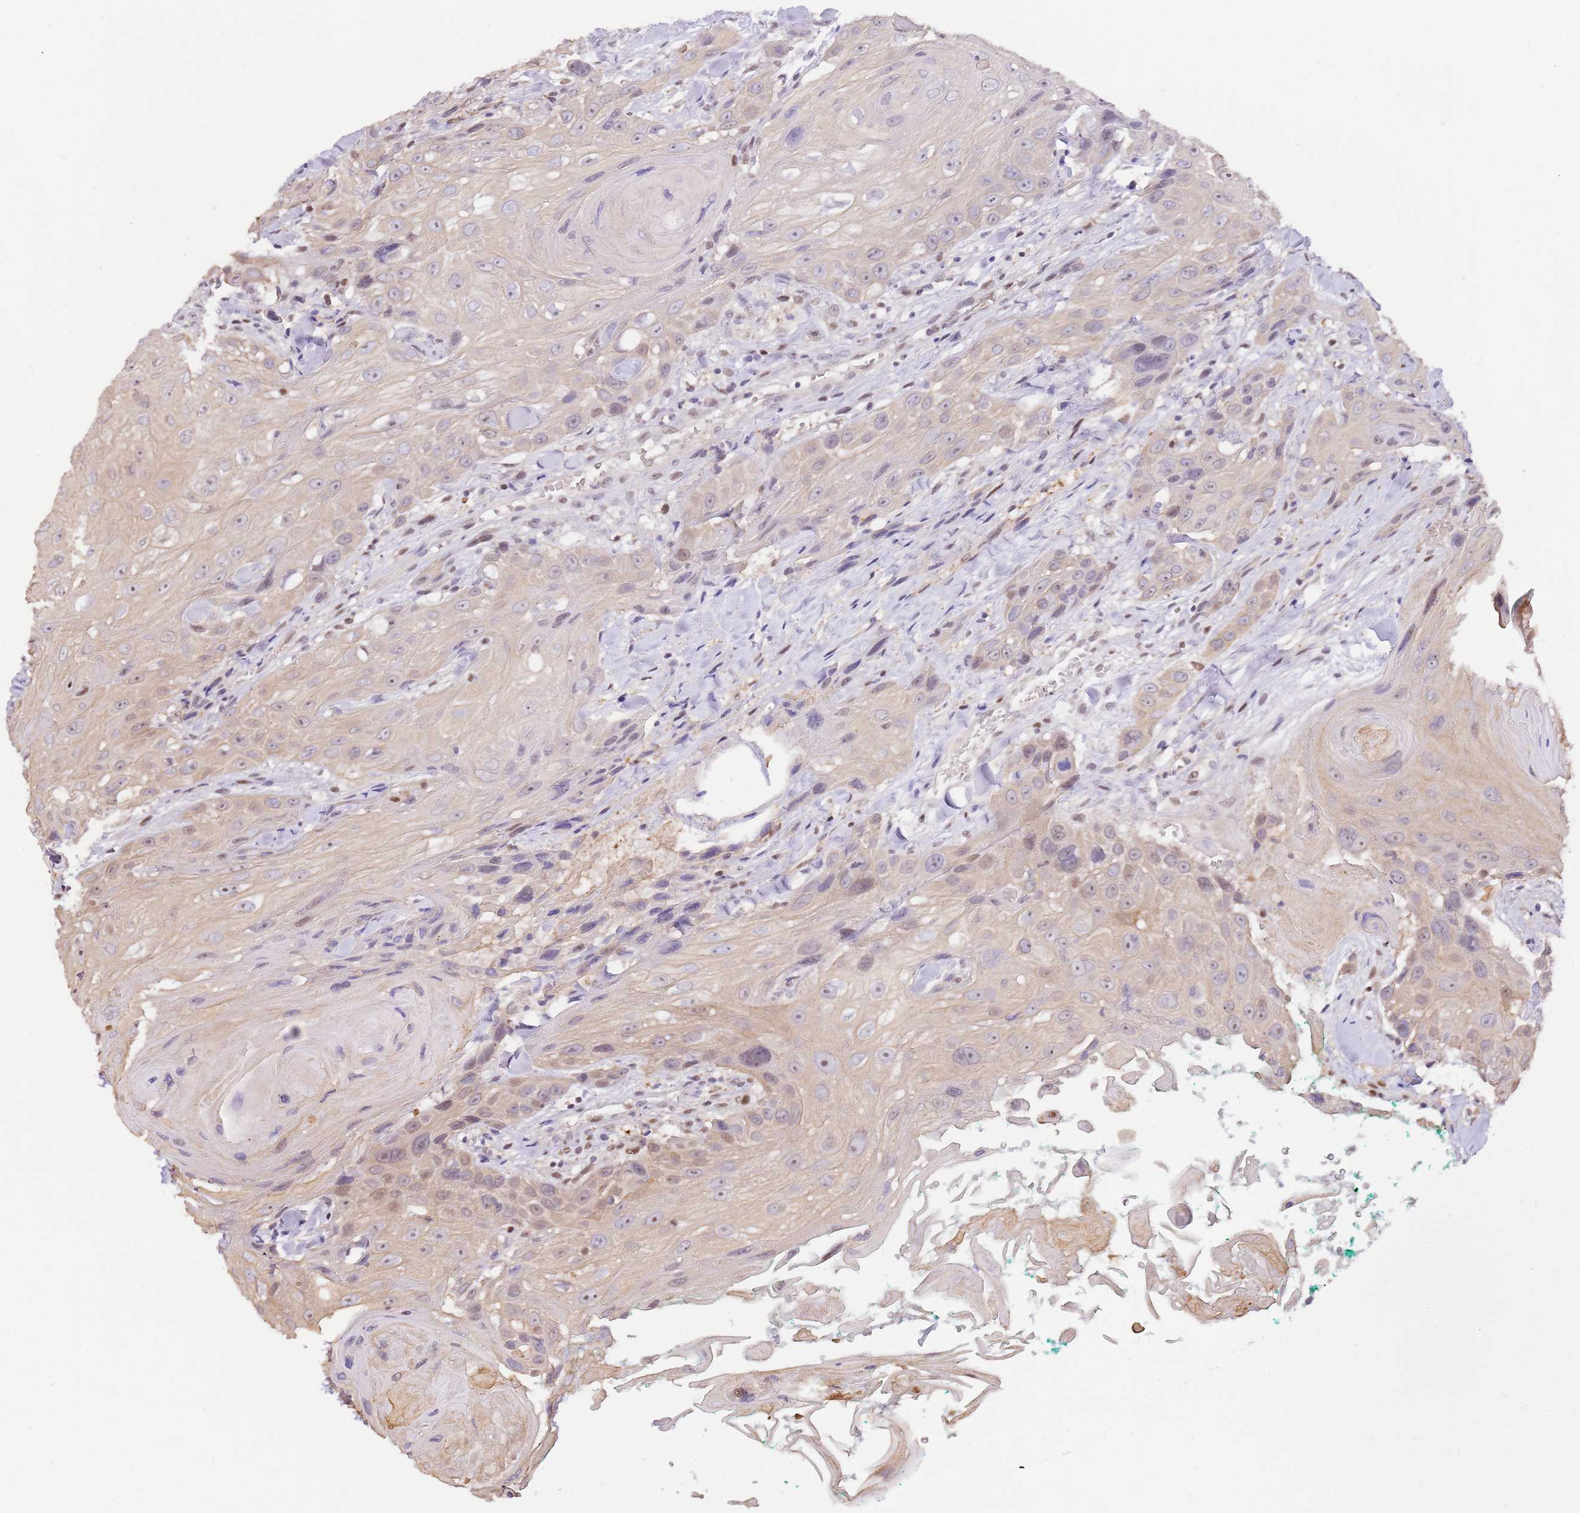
{"staining": {"intensity": "weak", "quantity": "25%-75%", "location": "cytoplasmic/membranous,nuclear"}, "tissue": "head and neck cancer", "cell_type": "Tumor cells", "image_type": "cancer", "snomed": [{"axis": "morphology", "description": "Squamous cell carcinoma, NOS"}, {"axis": "topography", "description": "Head-Neck"}], "caption": "Immunohistochemical staining of head and neck cancer (squamous cell carcinoma) displays weak cytoplasmic/membranous and nuclear protein positivity in about 25%-75% of tumor cells.", "gene": "RFK", "patient": {"sex": "male", "age": 81}}